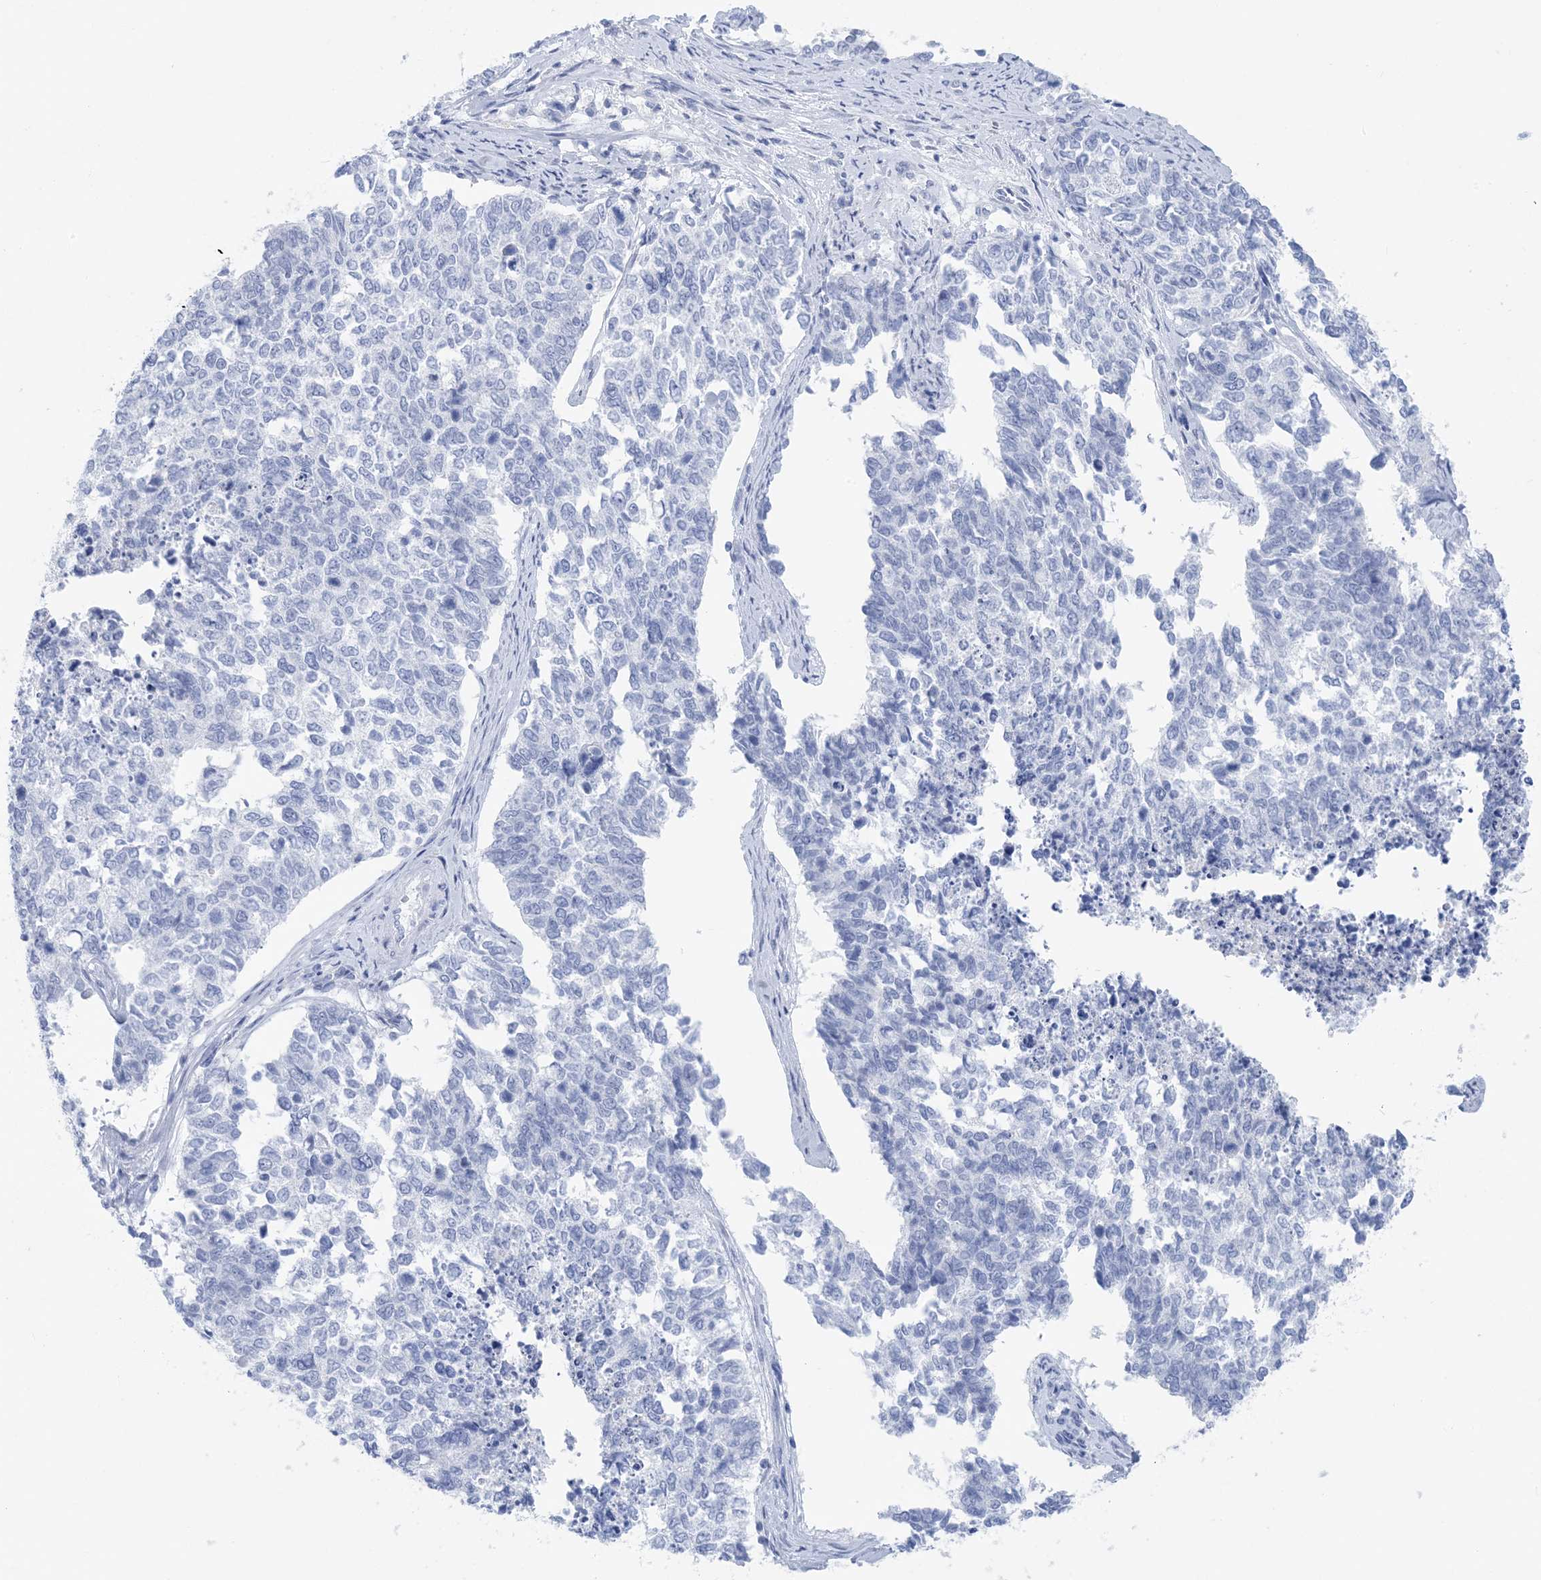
{"staining": {"intensity": "negative", "quantity": "none", "location": "none"}, "tissue": "cervical cancer", "cell_type": "Tumor cells", "image_type": "cancer", "snomed": [{"axis": "morphology", "description": "Squamous cell carcinoma, NOS"}, {"axis": "topography", "description": "Cervix"}], "caption": "This is an immunohistochemistry (IHC) photomicrograph of cervical cancer. There is no staining in tumor cells.", "gene": "SH3YL1", "patient": {"sex": "female", "age": 63}}